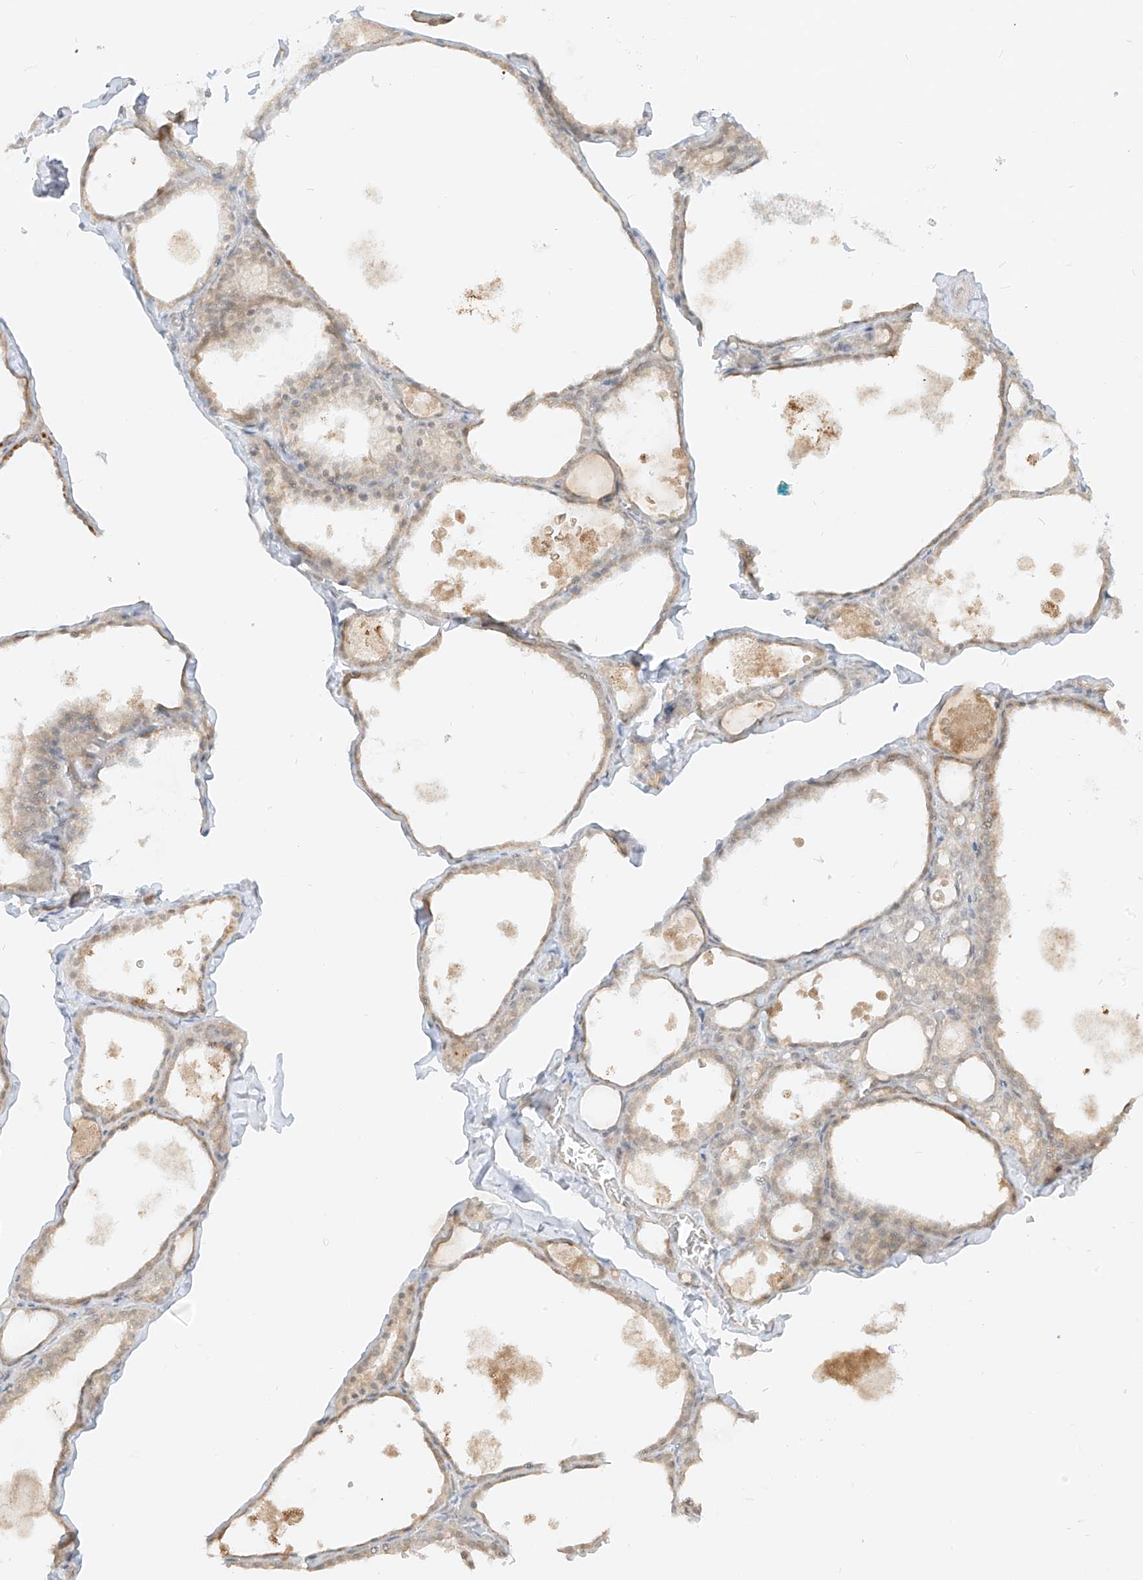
{"staining": {"intensity": "negative", "quantity": "none", "location": "none"}, "tissue": "thyroid gland", "cell_type": "Glandular cells", "image_type": "normal", "snomed": [{"axis": "morphology", "description": "Normal tissue, NOS"}, {"axis": "topography", "description": "Thyroid gland"}], "caption": "Immunohistochemical staining of unremarkable human thyroid gland demonstrates no significant positivity in glandular cells. (Stains: DAB IHC with hematoxylin counter stain, Microscopy: brightfield microscopy at high magnification).", "gene": "LIPT1", "patient": {"sex": "male", "age": 56}}